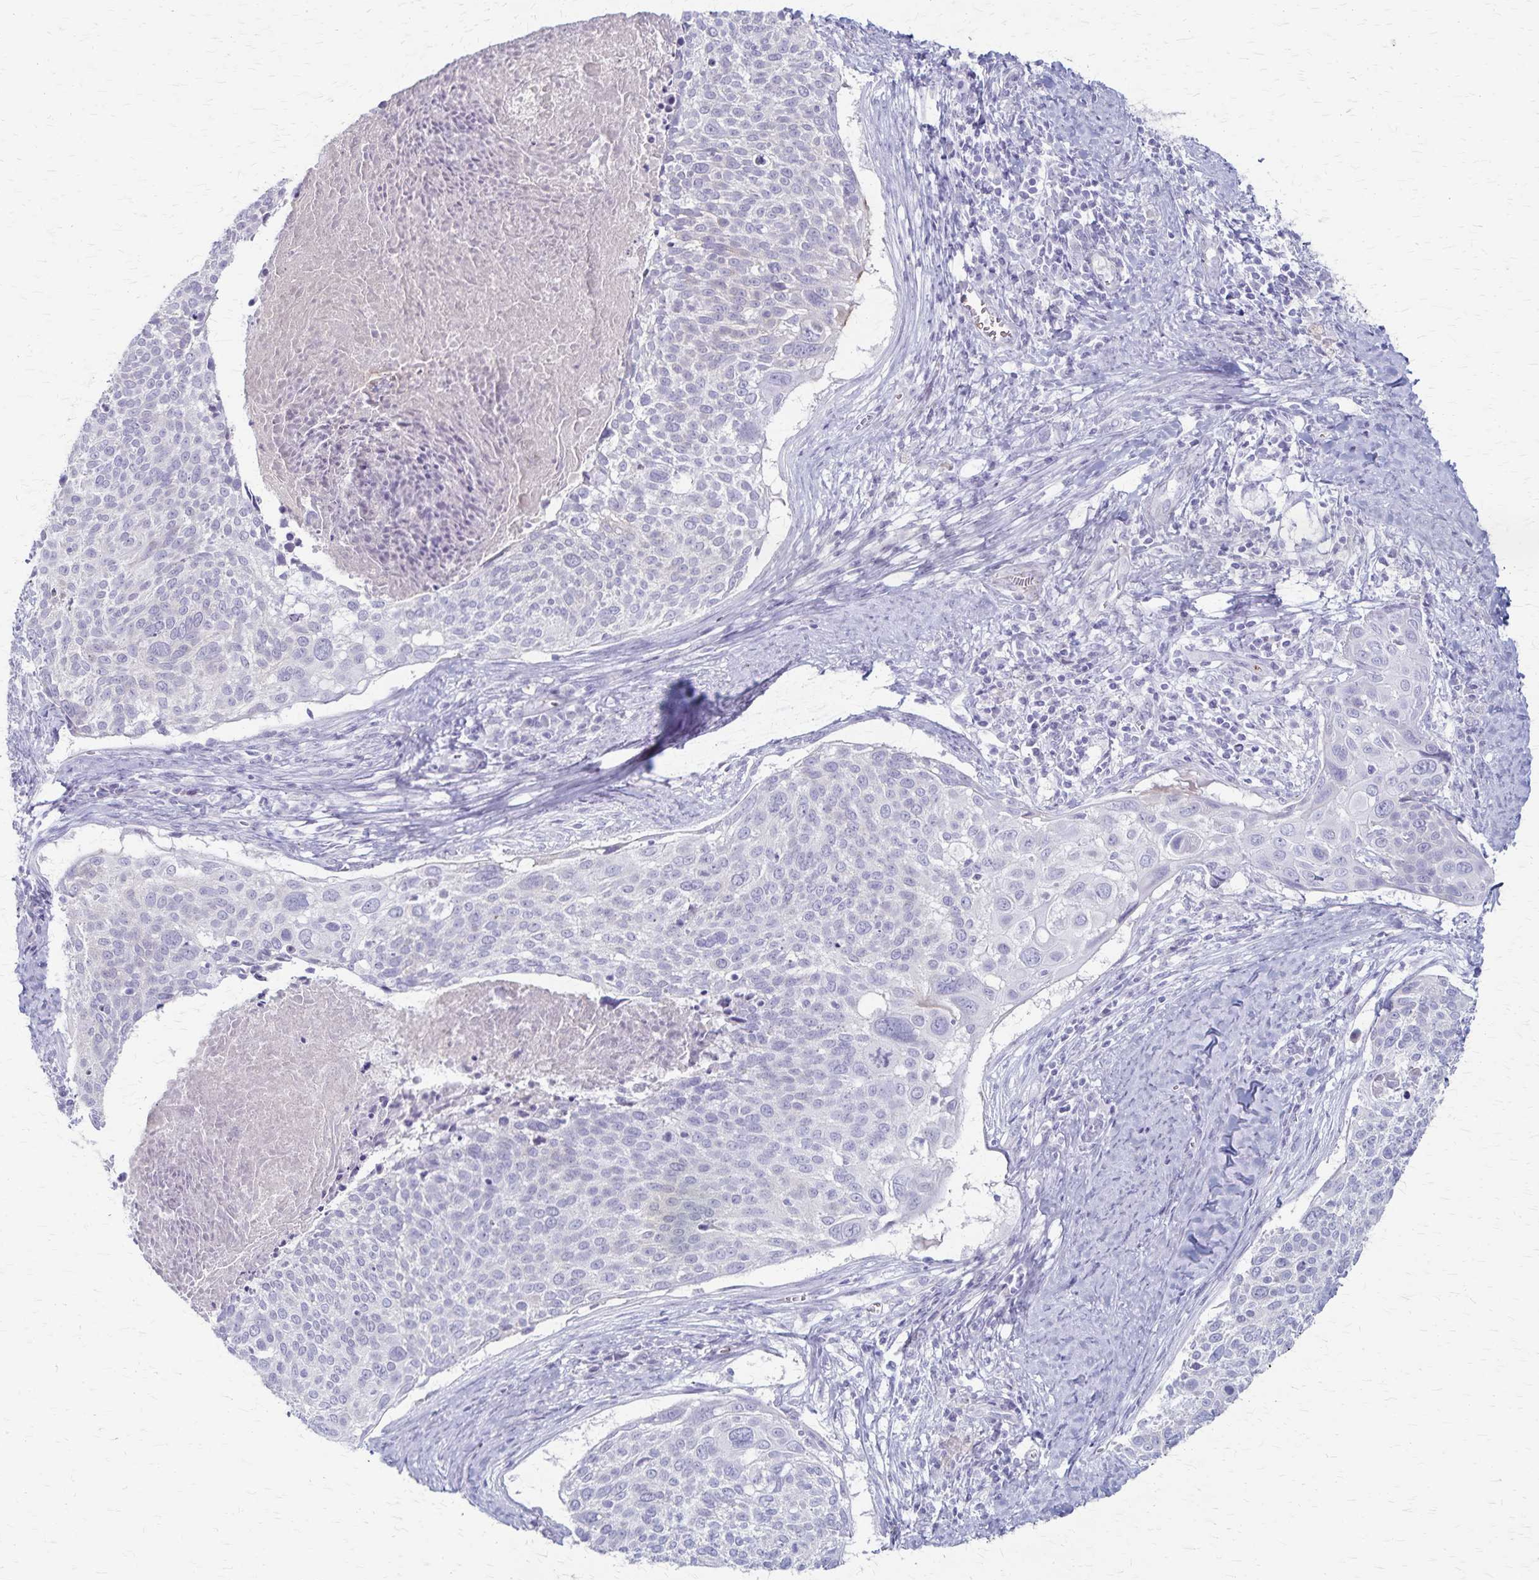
{"staining": {"intensity": "negative", "quantity": "none", "location": "none"}, "tissue": "cervical cancer", "cell_type": "Tumor cells", "image_type": "cancer", "snomed": [{"axis": "morphology", "description": "Squamous cell carcinoma, NOS"}, {"axis": "topography", "description": "Cervix"}], "caption": "High power microscopy photomicrograph of an immunohistochemistry photomicrograph of cervical cancer (squamous cell carcinoma), revealing no significant positivity in tumor cells. The staining is performed using DAB (3,3'-diaminobenzidine) brown chromogen with nuclei counter-stained in using hematoxylin.", "gene": "RASL10B", "patient": {"sex": "female", "age": 39}}